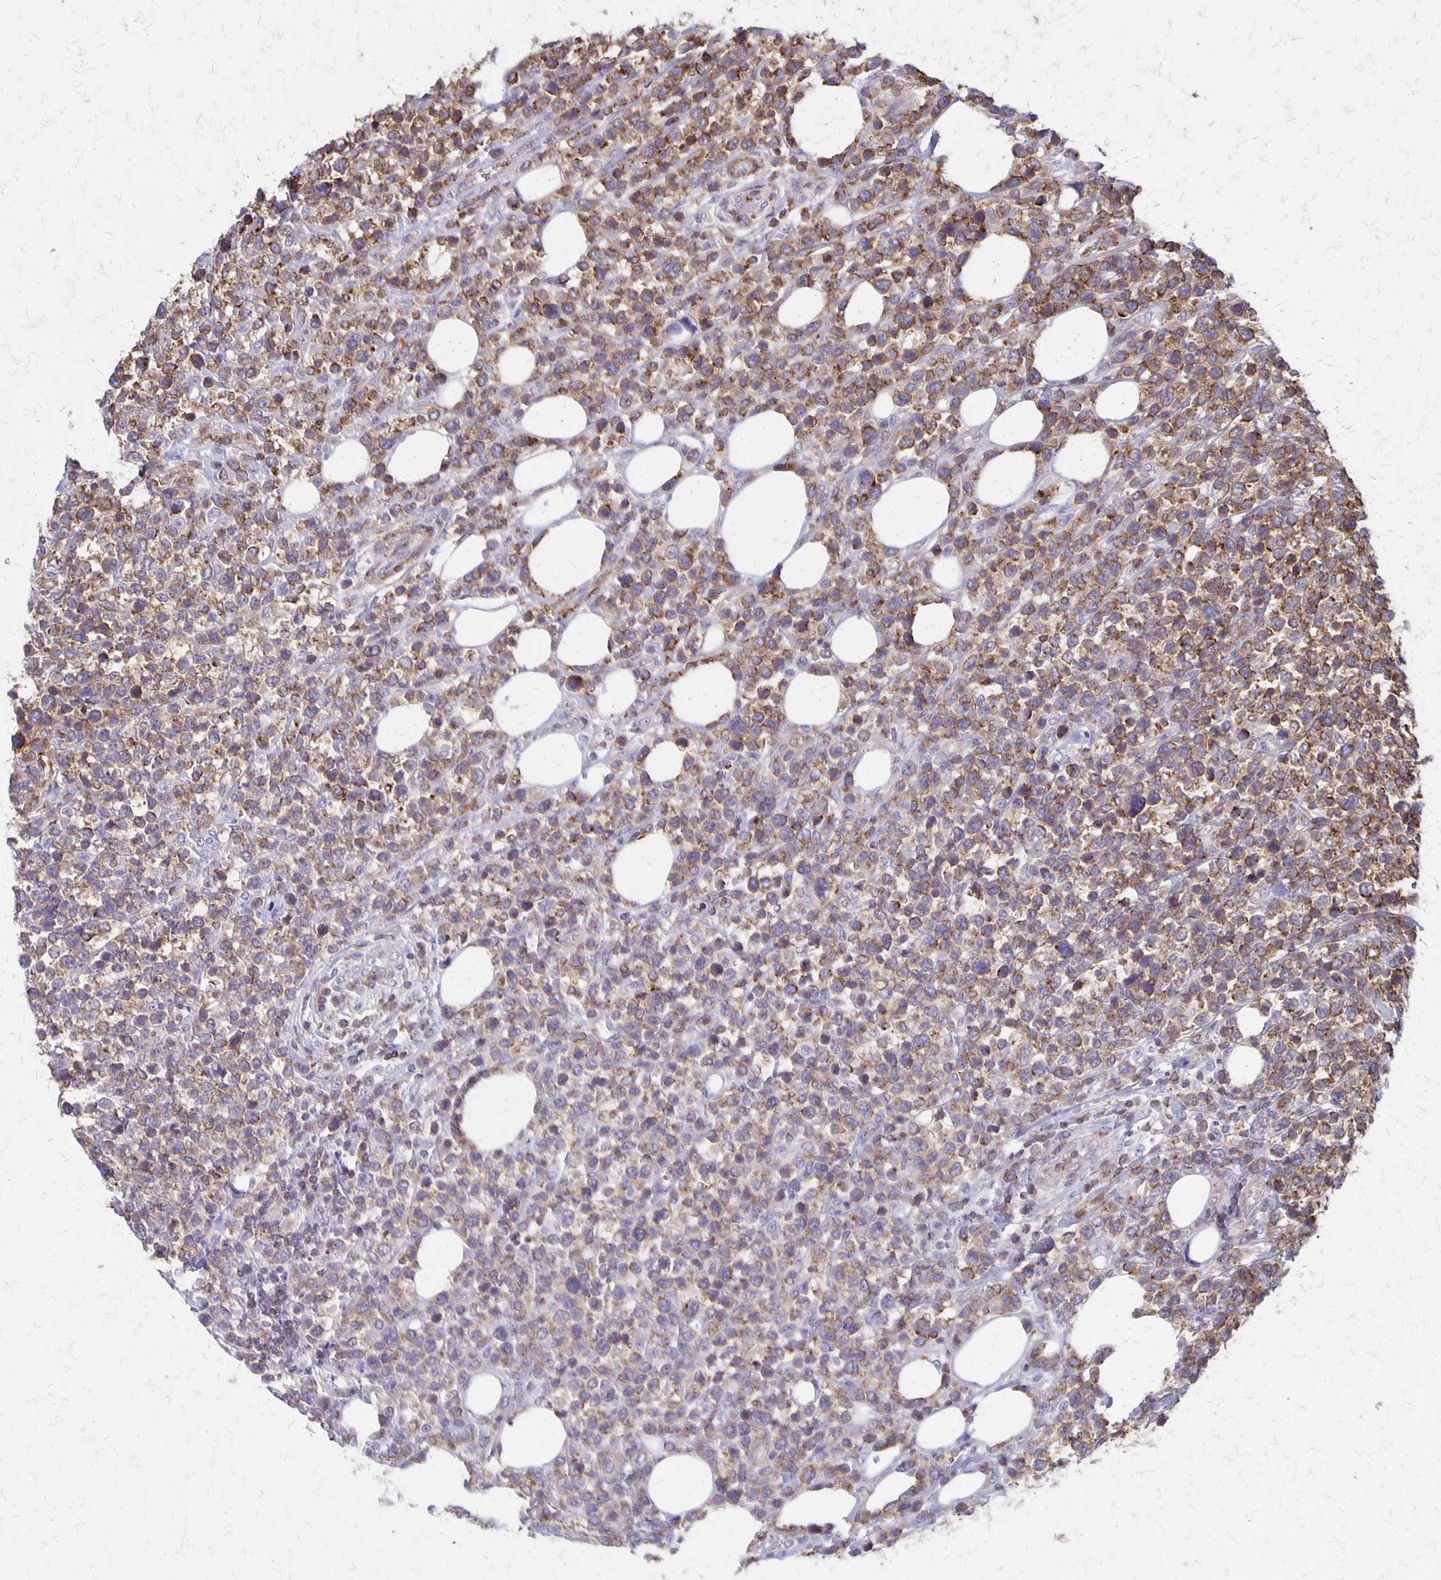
{"staining": {"intensity": "strong", "quantity": "25%-75%", "location": "cytoplasmic/membranous"}, "tissue": "lymphoma", "cell_type": "Tumor cells", "image_type": "cancer", "snomed": [{"axis": "morphology", "description": "Malignant lymphoma, non-Hodgkin's type, Low grade"}, {"axis": "topography", "description": "Lymph node"}], "caption": "Lymphoma stained with immunohistochemistry (IHC) shows strong cytoplasmic/membranous positivity in about 25%-75% of tumor cells.", "gene": "SEPTIN5", "patient": {"sex": "male", "age": 60}}